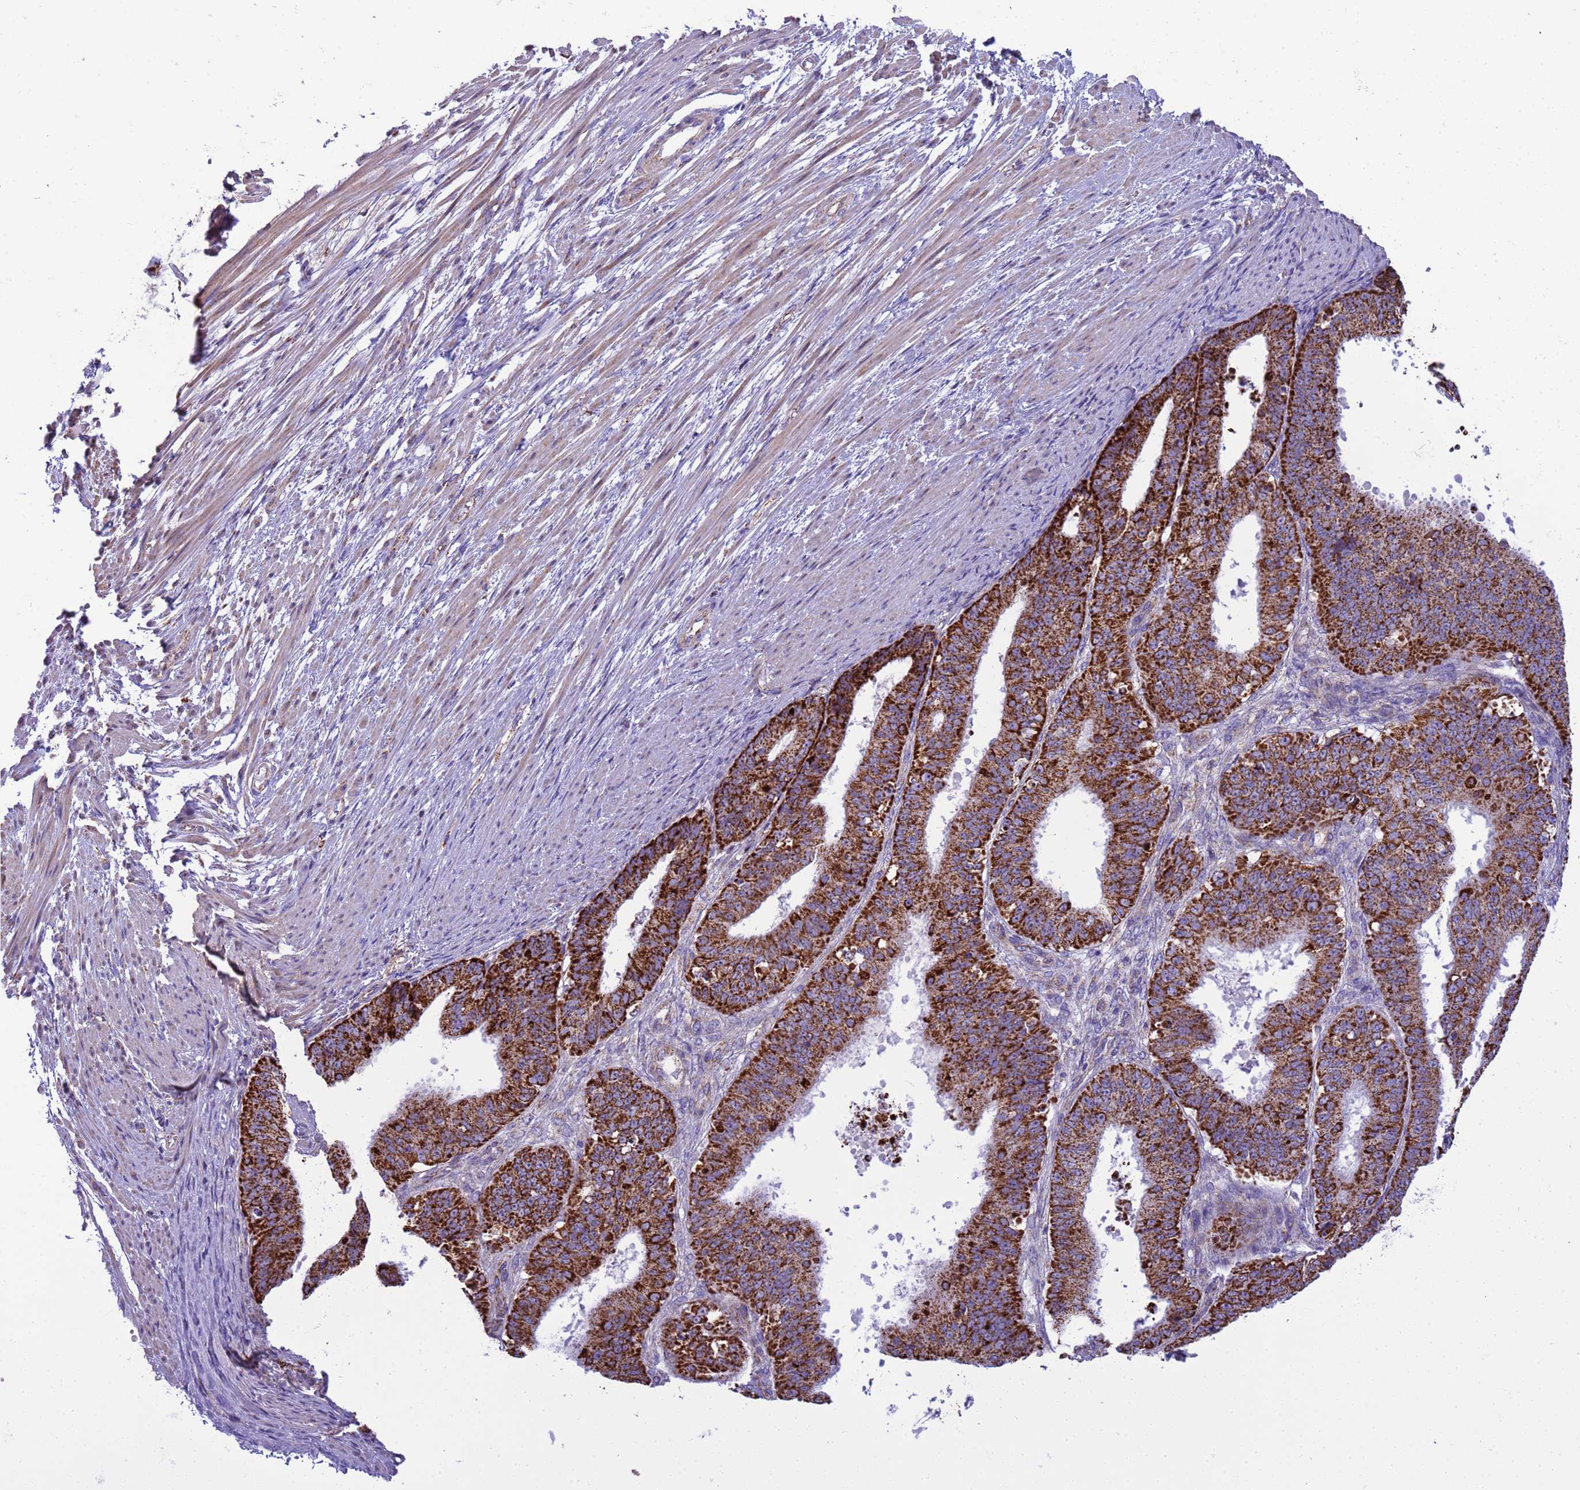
{"staining": {"intensity": "strong", "quantity": ">75%", "location": "cytoplasmic/membranous"}, "tissue": "ovarian cancer", "cell_type": "Tumor cells", "image_type": "cancer", "snomed": [{"axis": "morphology", "description": "Carcinoma, endometroid"}, {"axis": "topography", "description": "Appendix"}, {"axis": "topography", "description": "Ovary"}], "caption": "This photomicrograph reveals IHC staining of human ovarian endometroid carcinoma, with high strong cytoplasmic/membranous staining in about >75% of tumor cells.", "gene": "RNF165", "patient": {"sex": "female", "age": 42}}